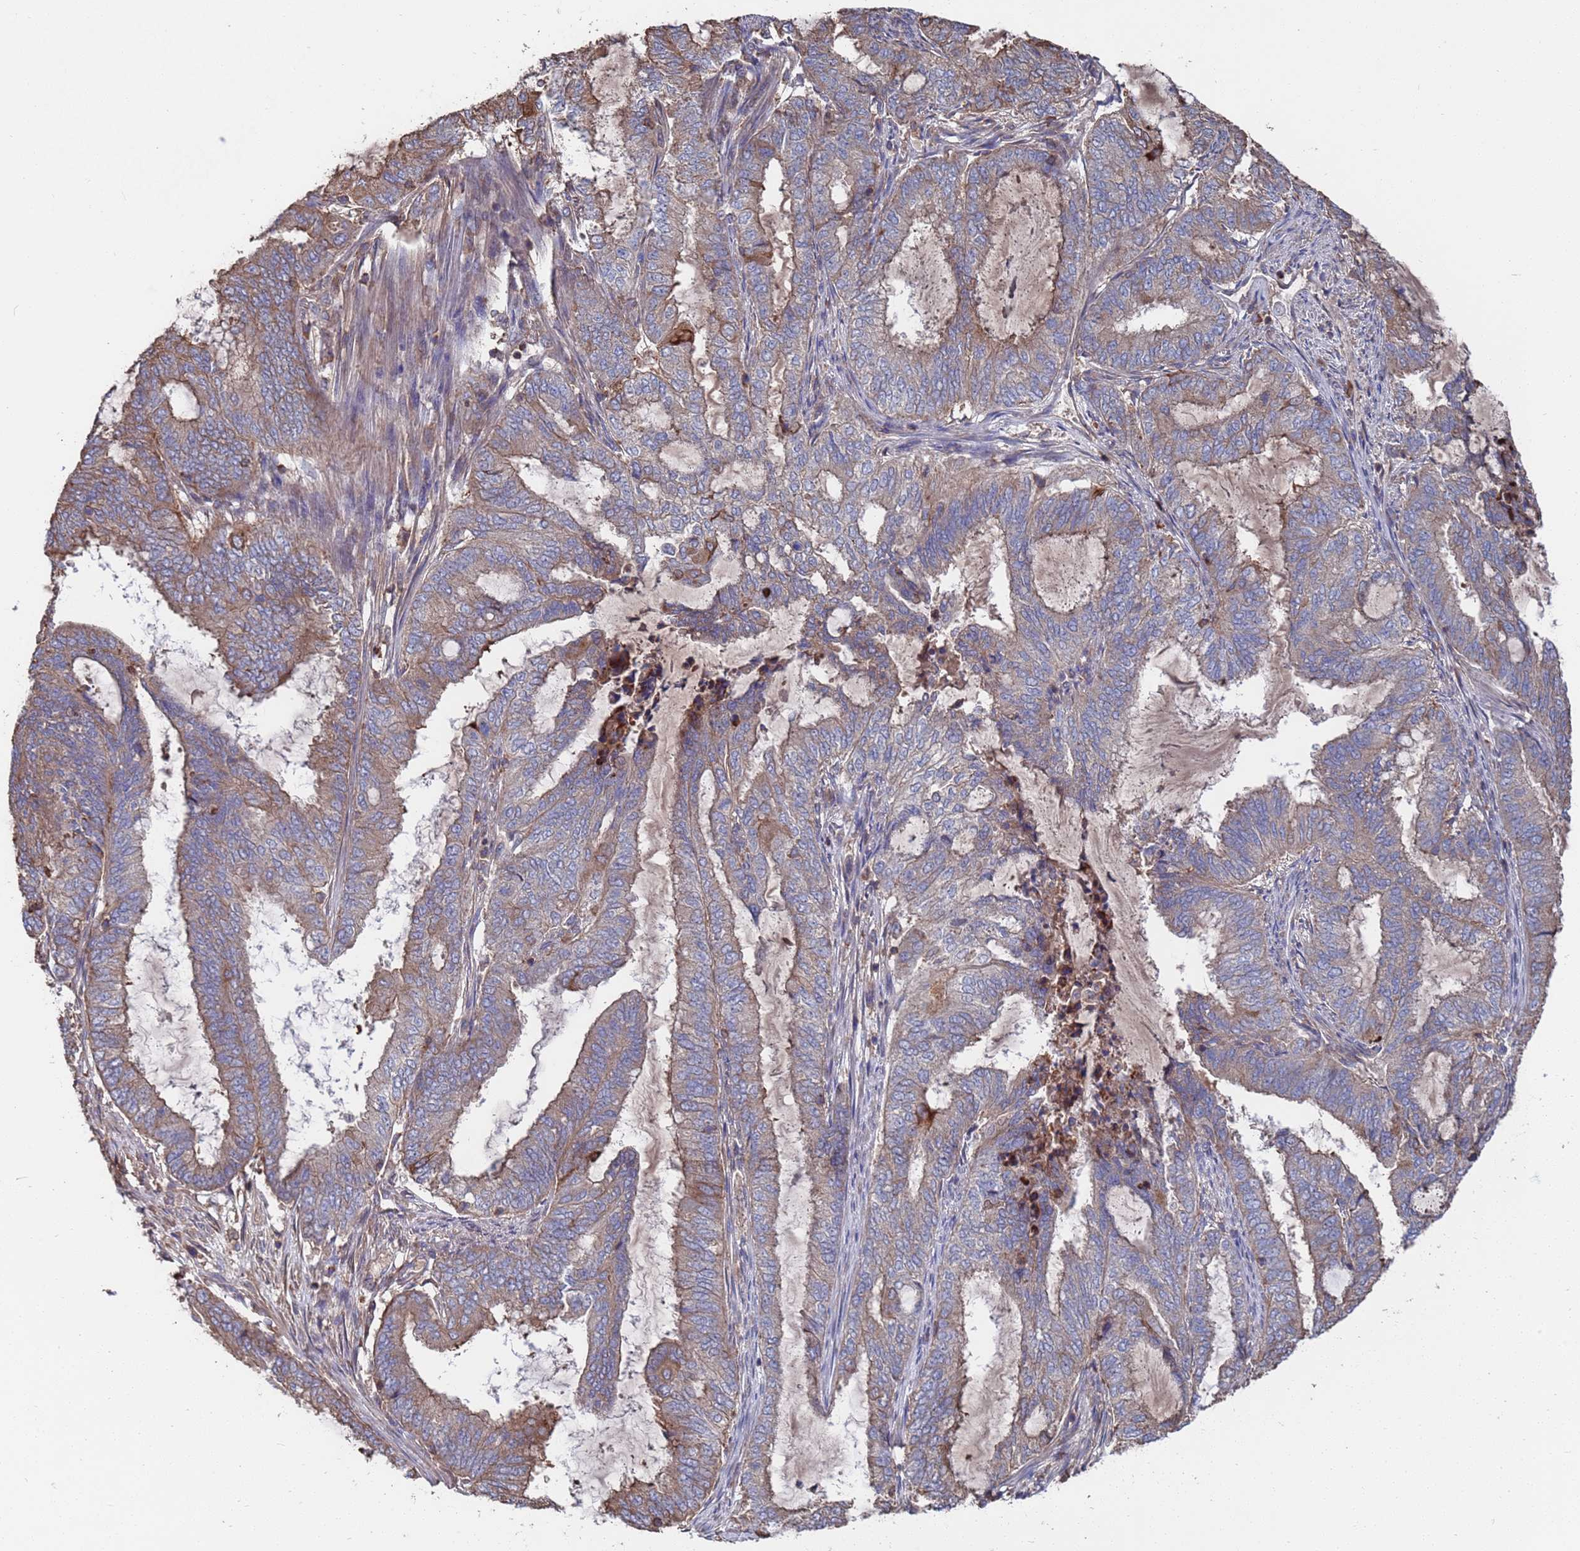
{"staining": {"intensity": "moderate", "quantity": "25%-75%", "location": "cytoplasmic/membranous"}, "tissue": "endometrial cancer", "cell_type": "Tumor cells", "image_type": "cancer", "snomed": [{"axis": "morphology", "description": "Adenocarcinoma, NOS"}, {"axis": "topography", "description": "Endometrium"}], "caption": "Endometrial cancer (adenocarcinoma) stained with a brown dye exhibits moderate cytoplasmic/membranous positive staining in approximately 25%-75% of tumor cells.", "gene": "PYCR1", "patient": {"sex": "female", "age": 51}}